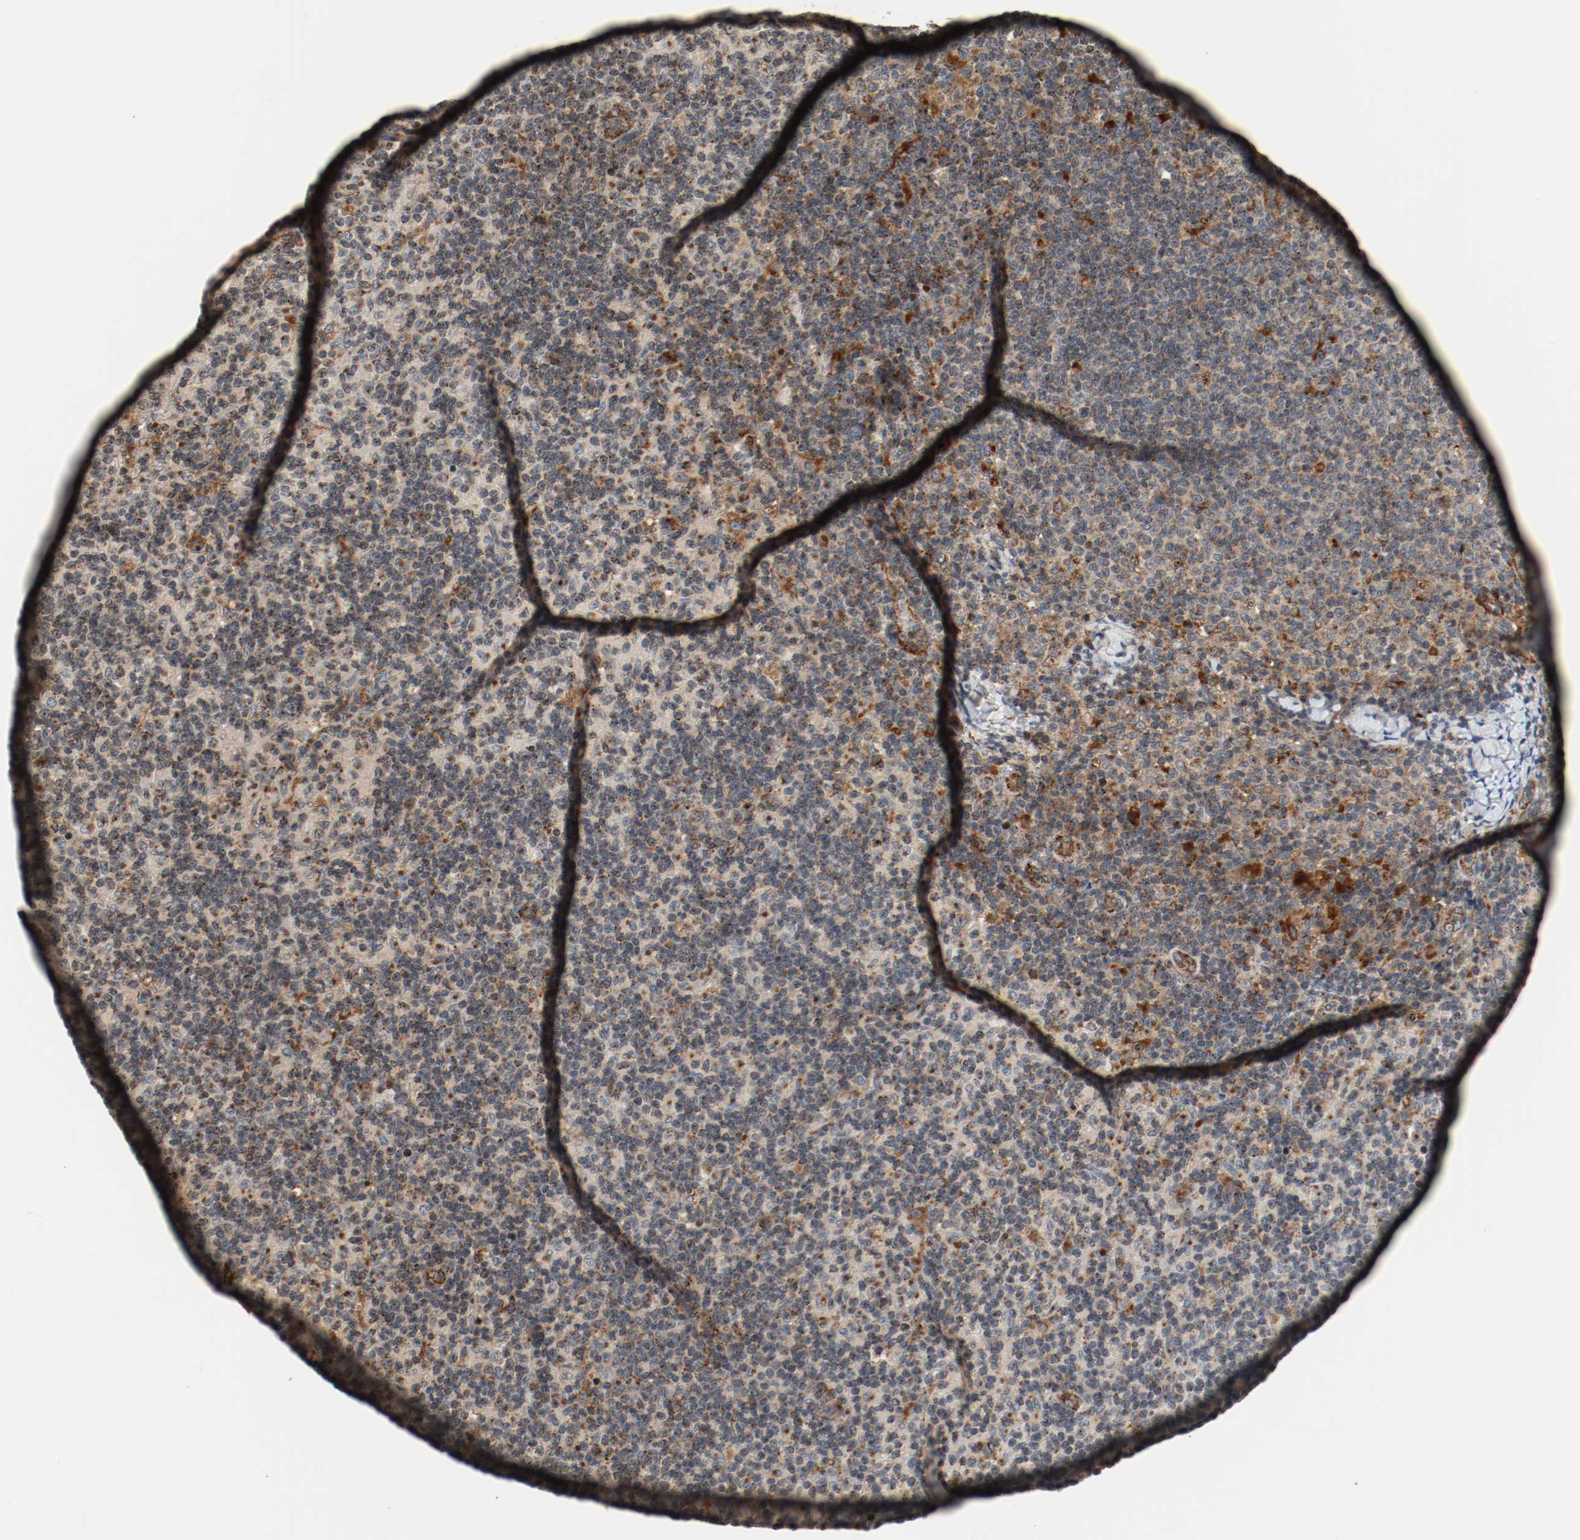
{"staining": {"intensity": "strong", "quantity": "<25%", "location": "cytoplasmic/membranous"}, "tissue": "lymph node", "cell_type": "Germinal center cells", "image_type": "normal", "snomed": [{"axis": "morphology", "description": "Normal tissue, NOS"}, {"axis": "morphology", "description": "Inflammation, NOS"}, {"axis": "topography", "description": "Lymph node"}], "caption": "This is an image of immunohistochemistry (IHC) staining of normal lymph node, which shows strong positivity in the cytoplasmic/membranous of germinal center cells.", "gene": "LAMP2", "patient": {"sex": "male", "age": 55}}